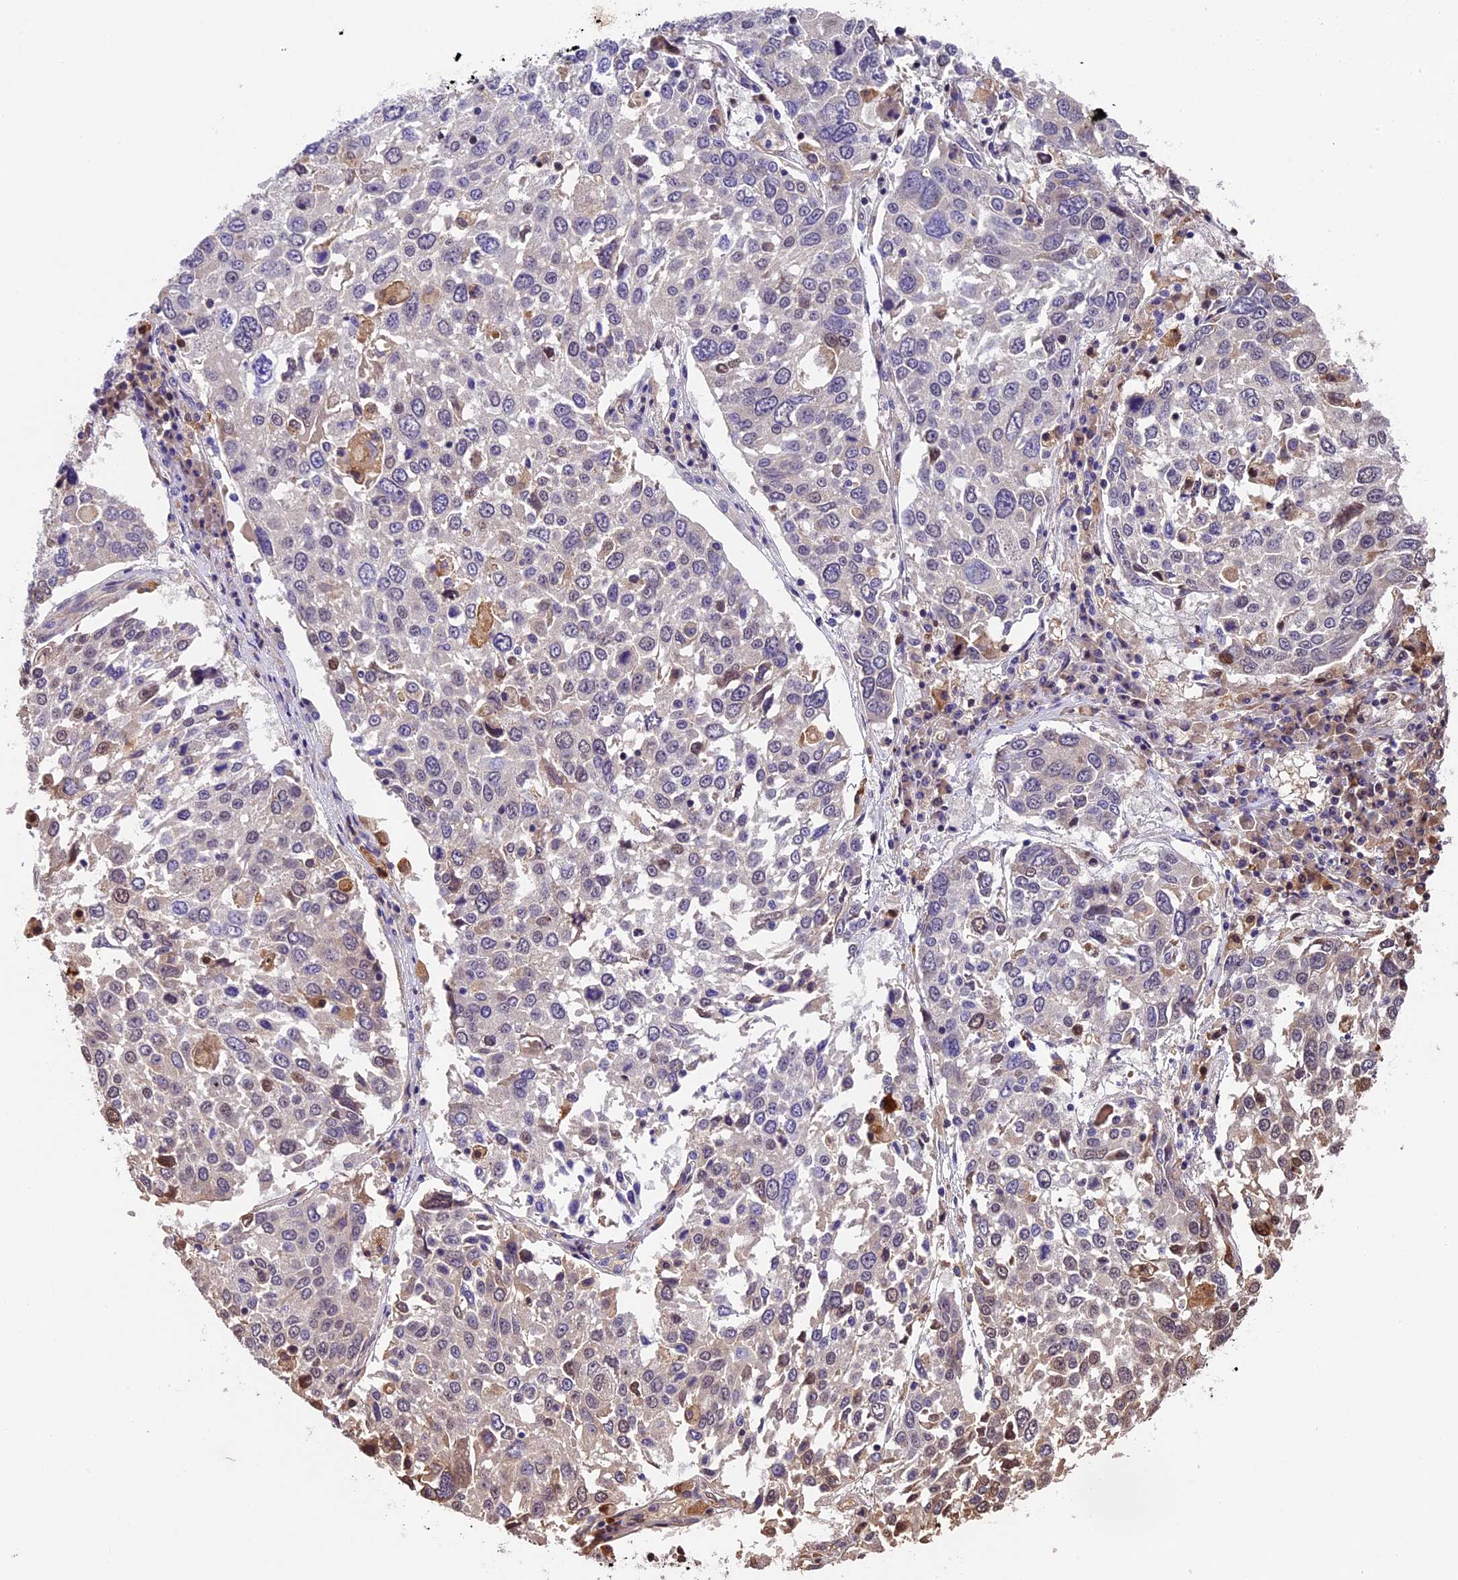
{"staining": {"intensity": "negative", "quantity": "none", "location": "none"}, "tissue": "lung cancer", "cell_type": "Tumor cells", "image_type": "cancer", "snomed": [{"axis": "morphology", "description": "Squamous cell carcinoma, NOS"}, {"axis": "topography", "description": "Lung"}], "caption": "Protein analysis of lung squamous cell carcinoma shows no significant expression in tumor cells.", "gene": "CCSER1", "patient": {"sex": "male", "age": 65}}